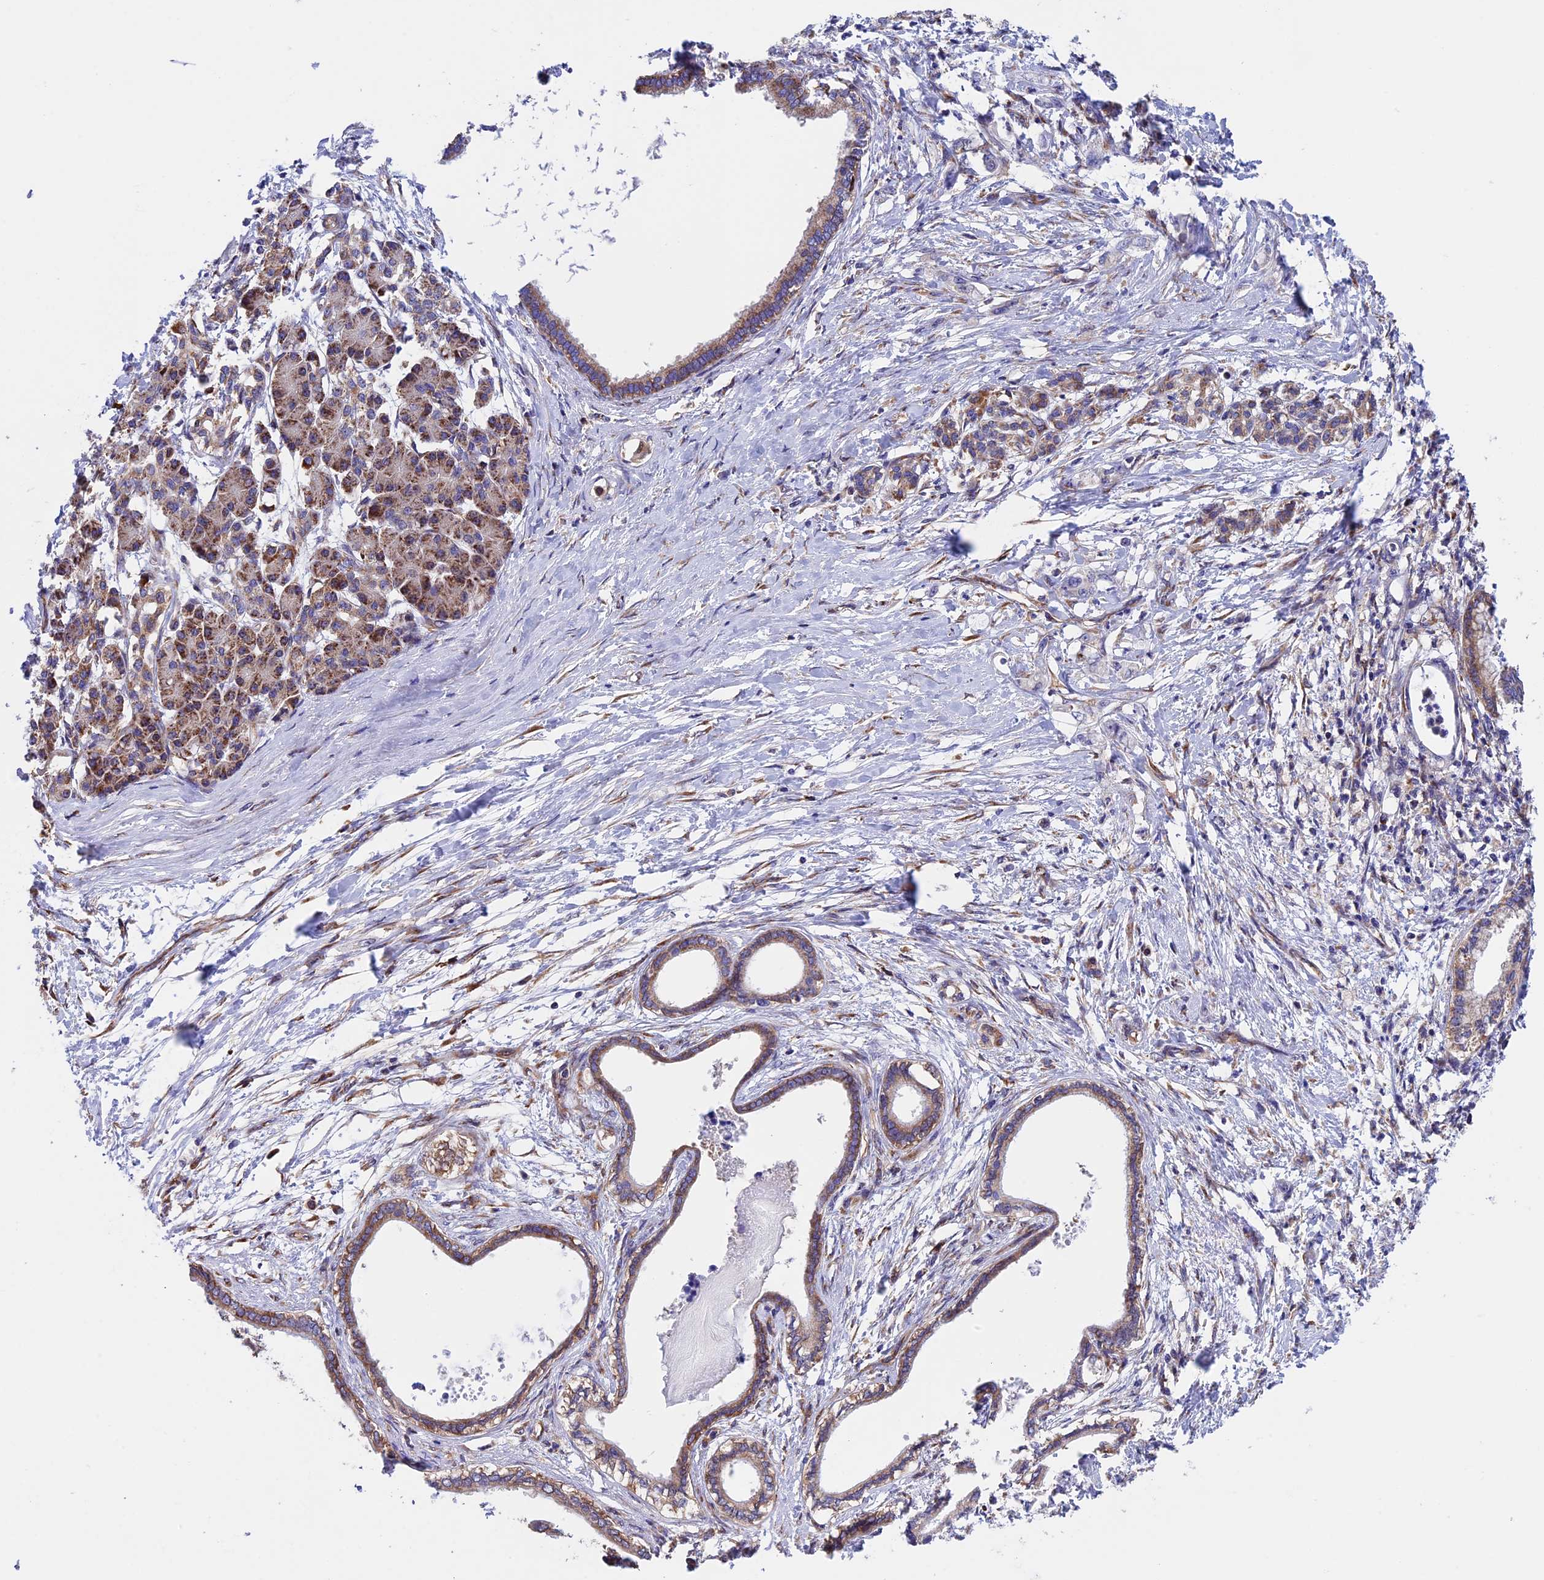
{"staining": {"intensity": "moderate", "quantity": ">75%", "location": "cytoplasmic/membranous"}, "tissue": "pancreatic cancer", "cell_type": "Tumor cells", "image_type": "cancer", "snomed": [{"axis": "morphology", "description": "Adenocarcinoma, NOS"}, {"axis": "topography", "description": "Pancreas"}], "caption": "Protein staining of pancreatic cancer (adenocarcinoma) tissue reveals moderate cytoplasmic/membranous expression in approximately >75% of tumor cells.", "gene": "SLC9A5", "patient": {"sex": "female", "age": 55}}